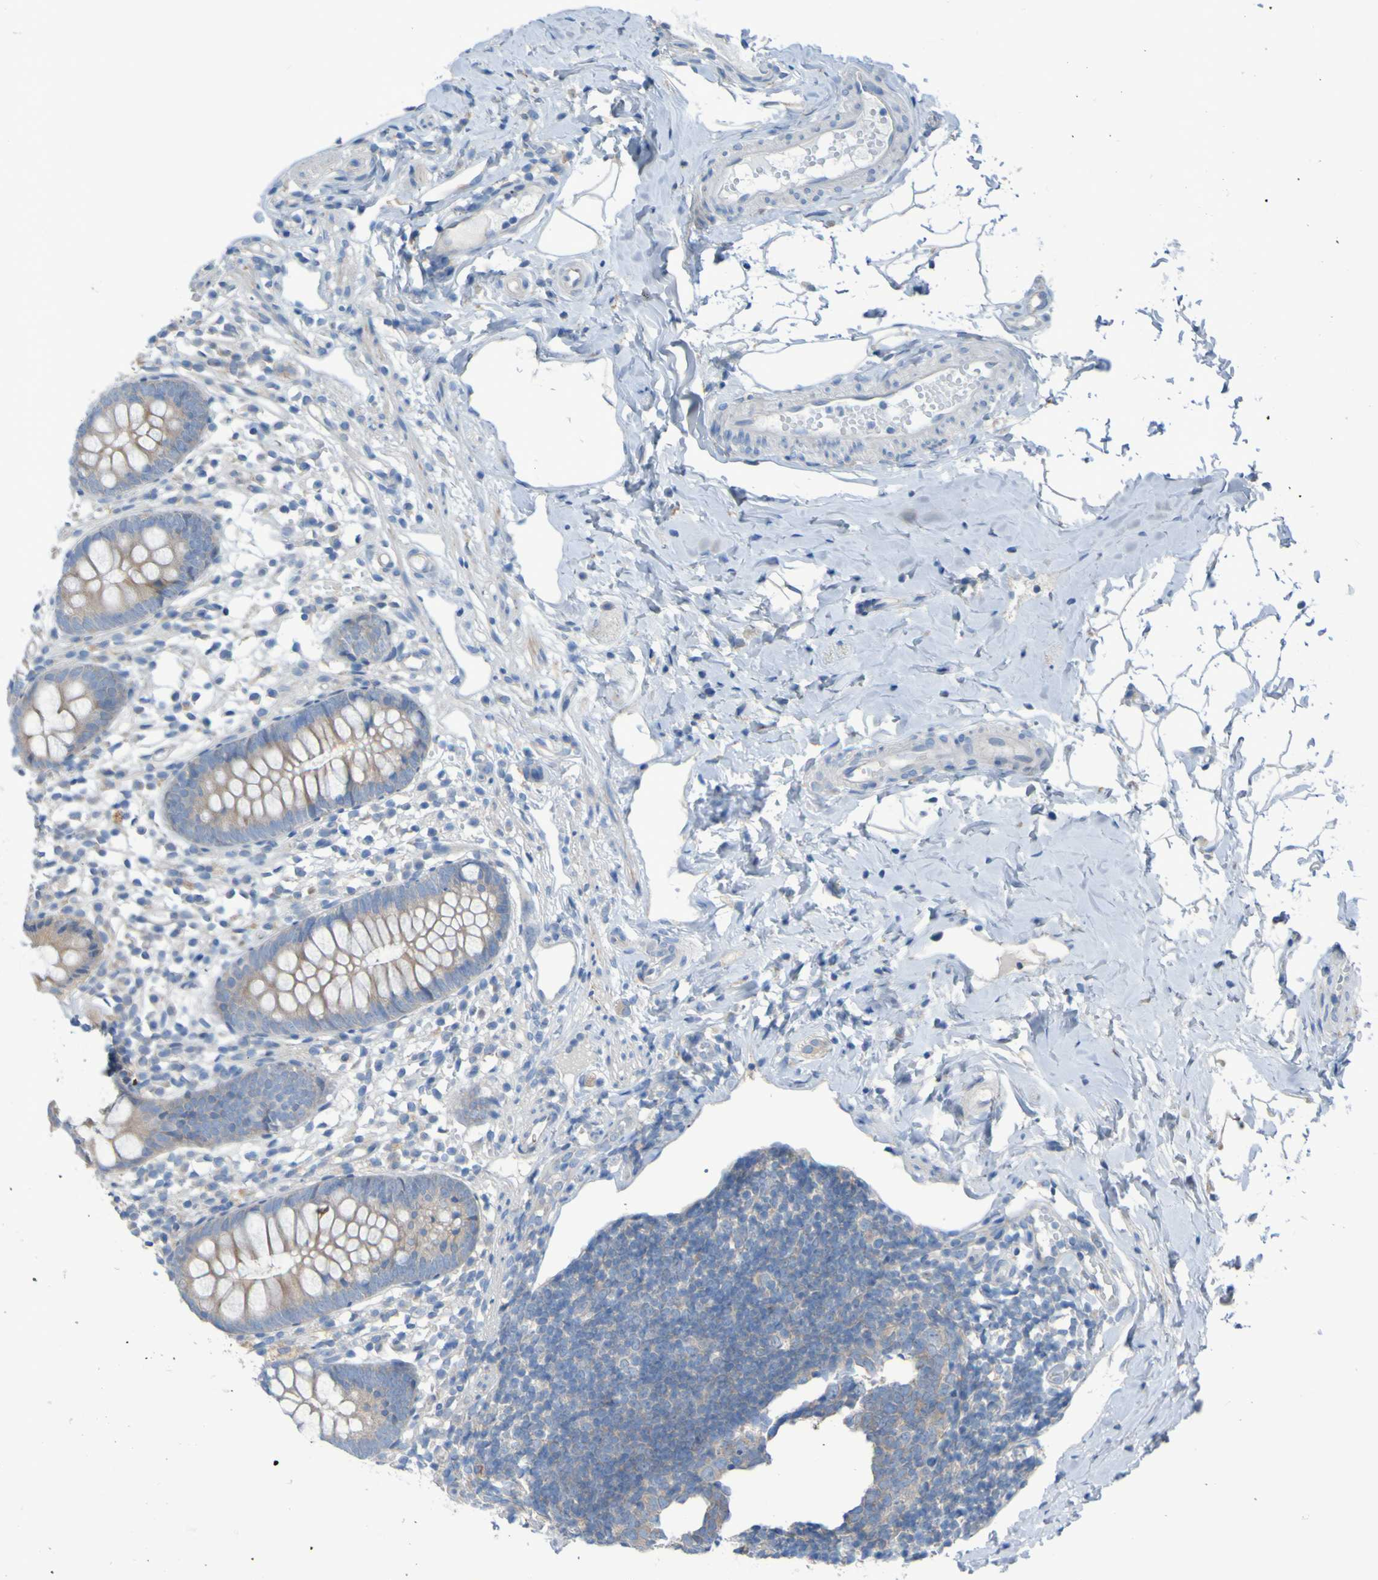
{"staining": {"intensity": "moderate", "quantity": ">75%", "location": "cytoplasmic/membranous"}, "tissue": "appendix", "cell_type": "Glandular cells", "image_type": "normal", "snomed": [{"axis": "morphology", "description": "Normal tissue, NOS"}, {"axis": "topography", "description": "Appendix"}], "caption": "Protein expression analysis of normal appendix reveals moderate cytoplasmic/membranous staining in approximately >75% of glandular cells. The staining is performed using DAB brown chromogen to label protein expression. The nuclei are counter-stained blue using hematoxylin.", "gene": "NPRL3", "patient": {"sex": "female", "age": 20}}